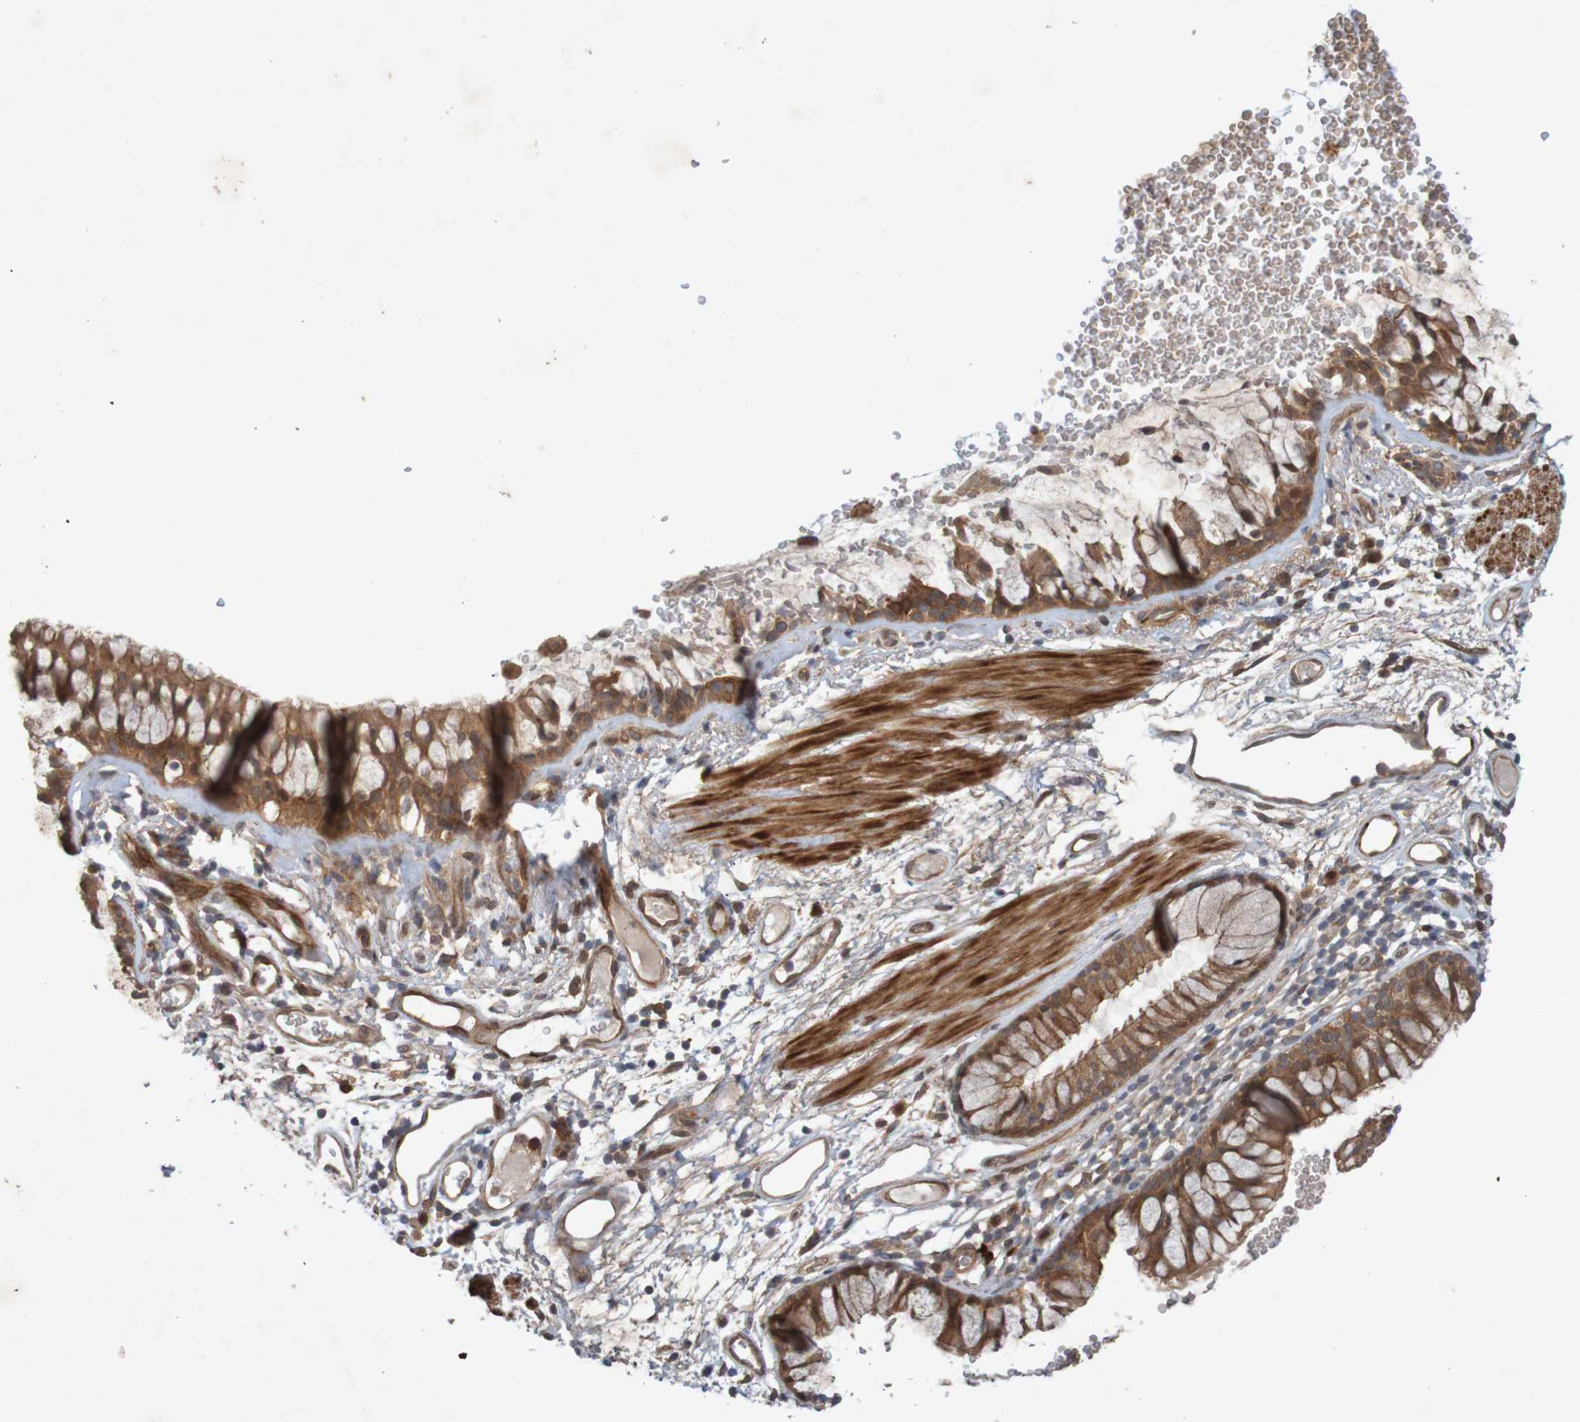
{"staining": {"intensity": "moderate", "quantity": ">75%", "location": "cytoplasmic/membranous"}, "tissue": "bronchus", "cell_type": "Respiratory epithelial cells", "image_type": "normal", "snomed": [{"axis": "morphology", "description": "Normal tissue, NOS"}, {"axis": "topography", "description": "Cartilage tissue"}, {"axis": "topography", "description": "Bronchus"}], "caption": "A micrograph showing moderate cytoplasmic/membranous positivity in about >75% of respiratory epithelial cells in unremarkable bronchus, as visualized by brown immunohistochemical staining.", "gene": "ARHGEF11", "patient": {"sex": "female", "age": 53}}